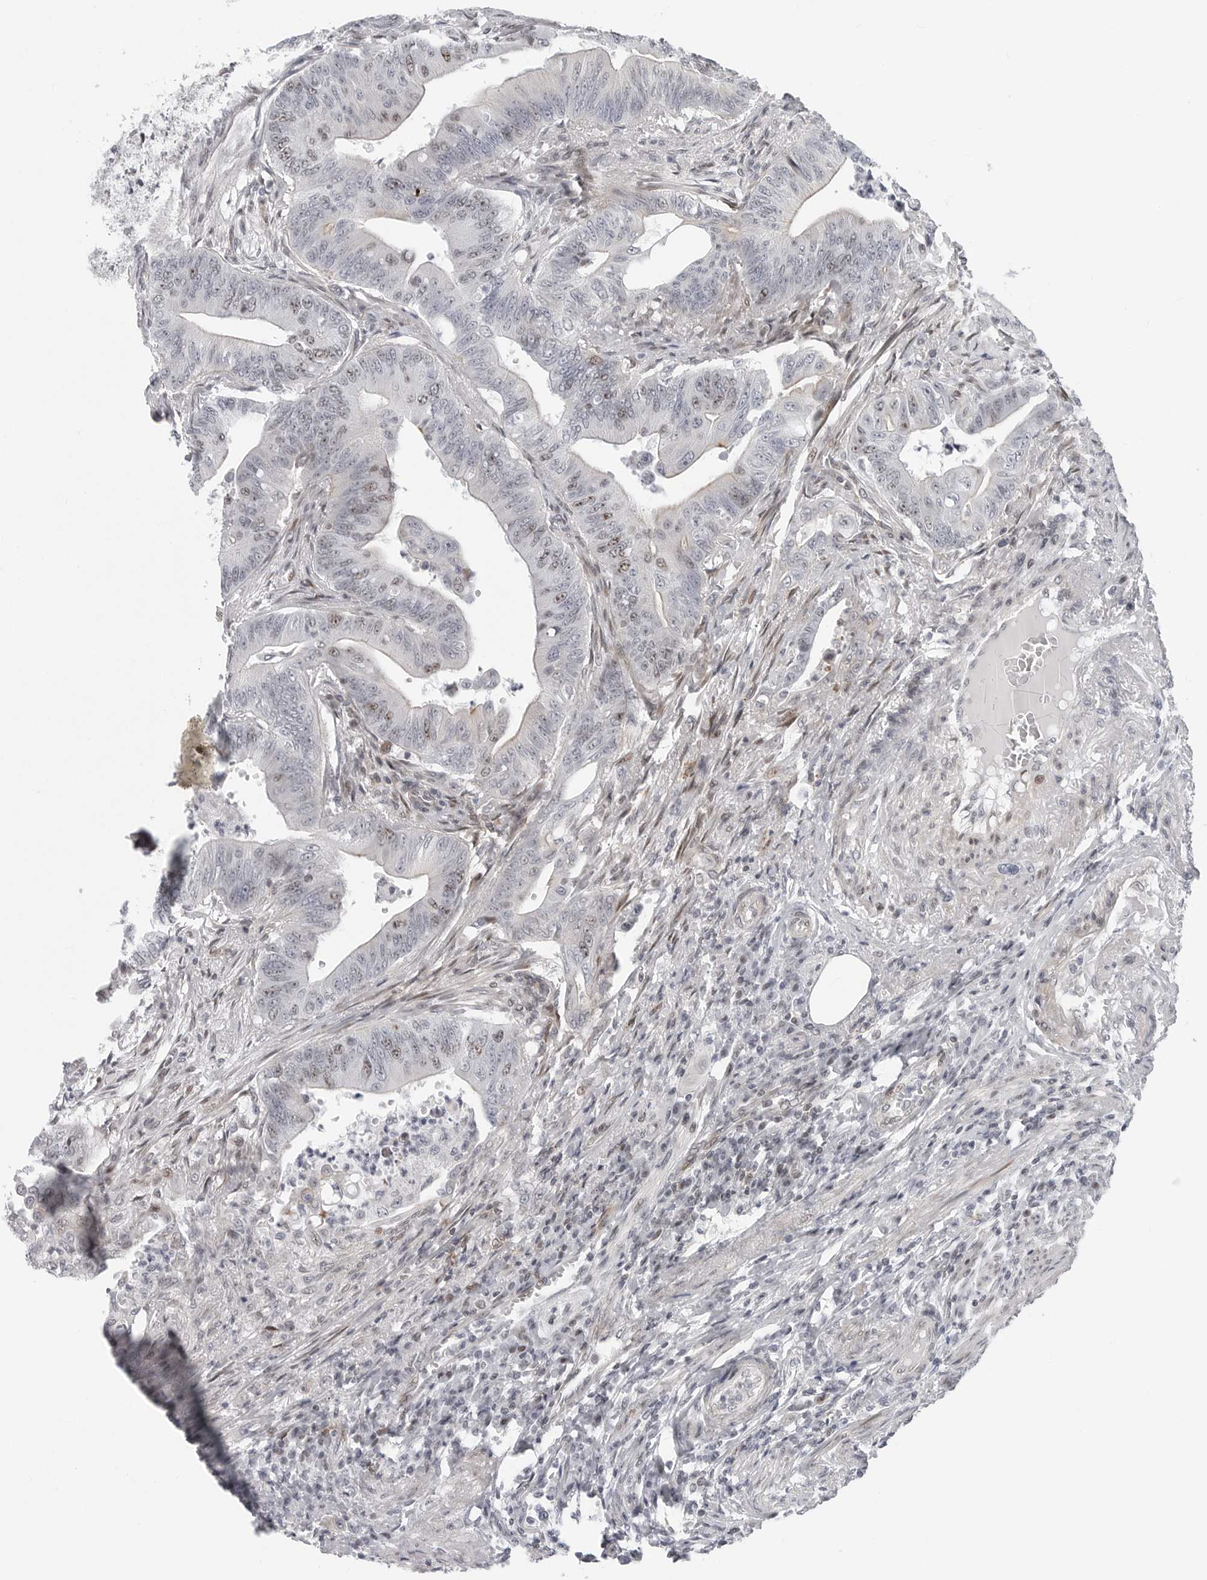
{"staining": {"intensity": "weak", "quantity": "<25%", "location": "nuclear"}, "tissue": "colorectal cancer", "cell_type": "Tumor cells", "image_type": "cancer", "snomed": [{"axis": "morphology", "description": "Adenoma, NOS"}, {"axis": "morphology", "description": "Adenocarcinoma, NOS"}, {"axis": "topography", "description": "Colon"}], "caption": "Adenocarcinoma (colorectal) was stained to show a protein in brown. There is no significant staining in tumor cells. (DAB immunohistochemistry (IHC), high magnification).", "gene": "FAM135B", "patient": {"sex": "male", "age": 79}}